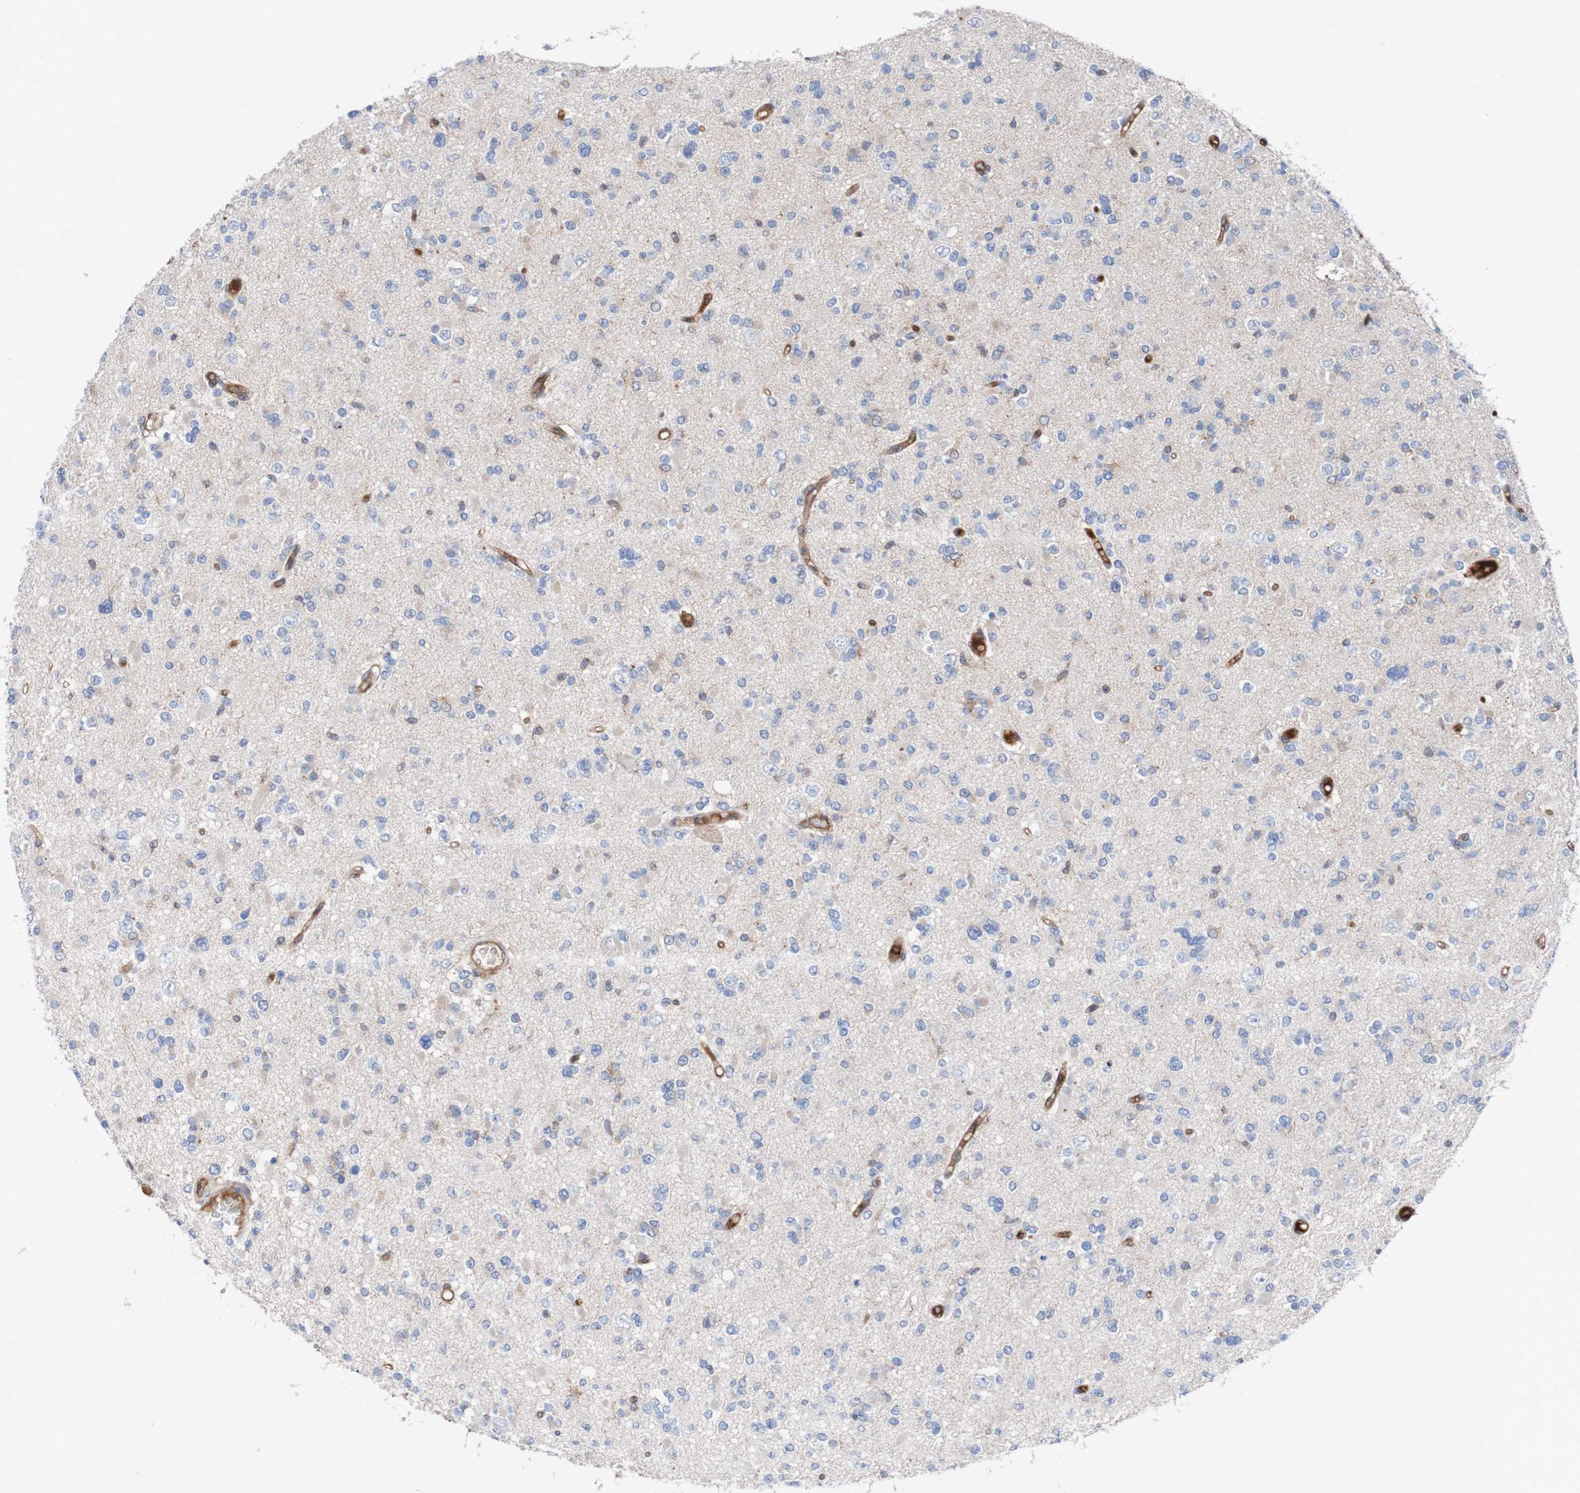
{"staining": {"intensity": "negative", "quantity": "none", "location": "none"}, "tissue": "glioma", "cell_type": "Tumor cells", "image_type": "cancer", "snomed": [{"axis": "morphology", "description": "Glioma, malignant, Low grade"}, {"axis": "topography", "description": "Brain"}], "caption": "This is an IHC photomicrograph of human malignant low-grade glioma. There is no staining in tumor cells.", "gene": "RIGI", "patient": {"sex": "female", "age": 22}}